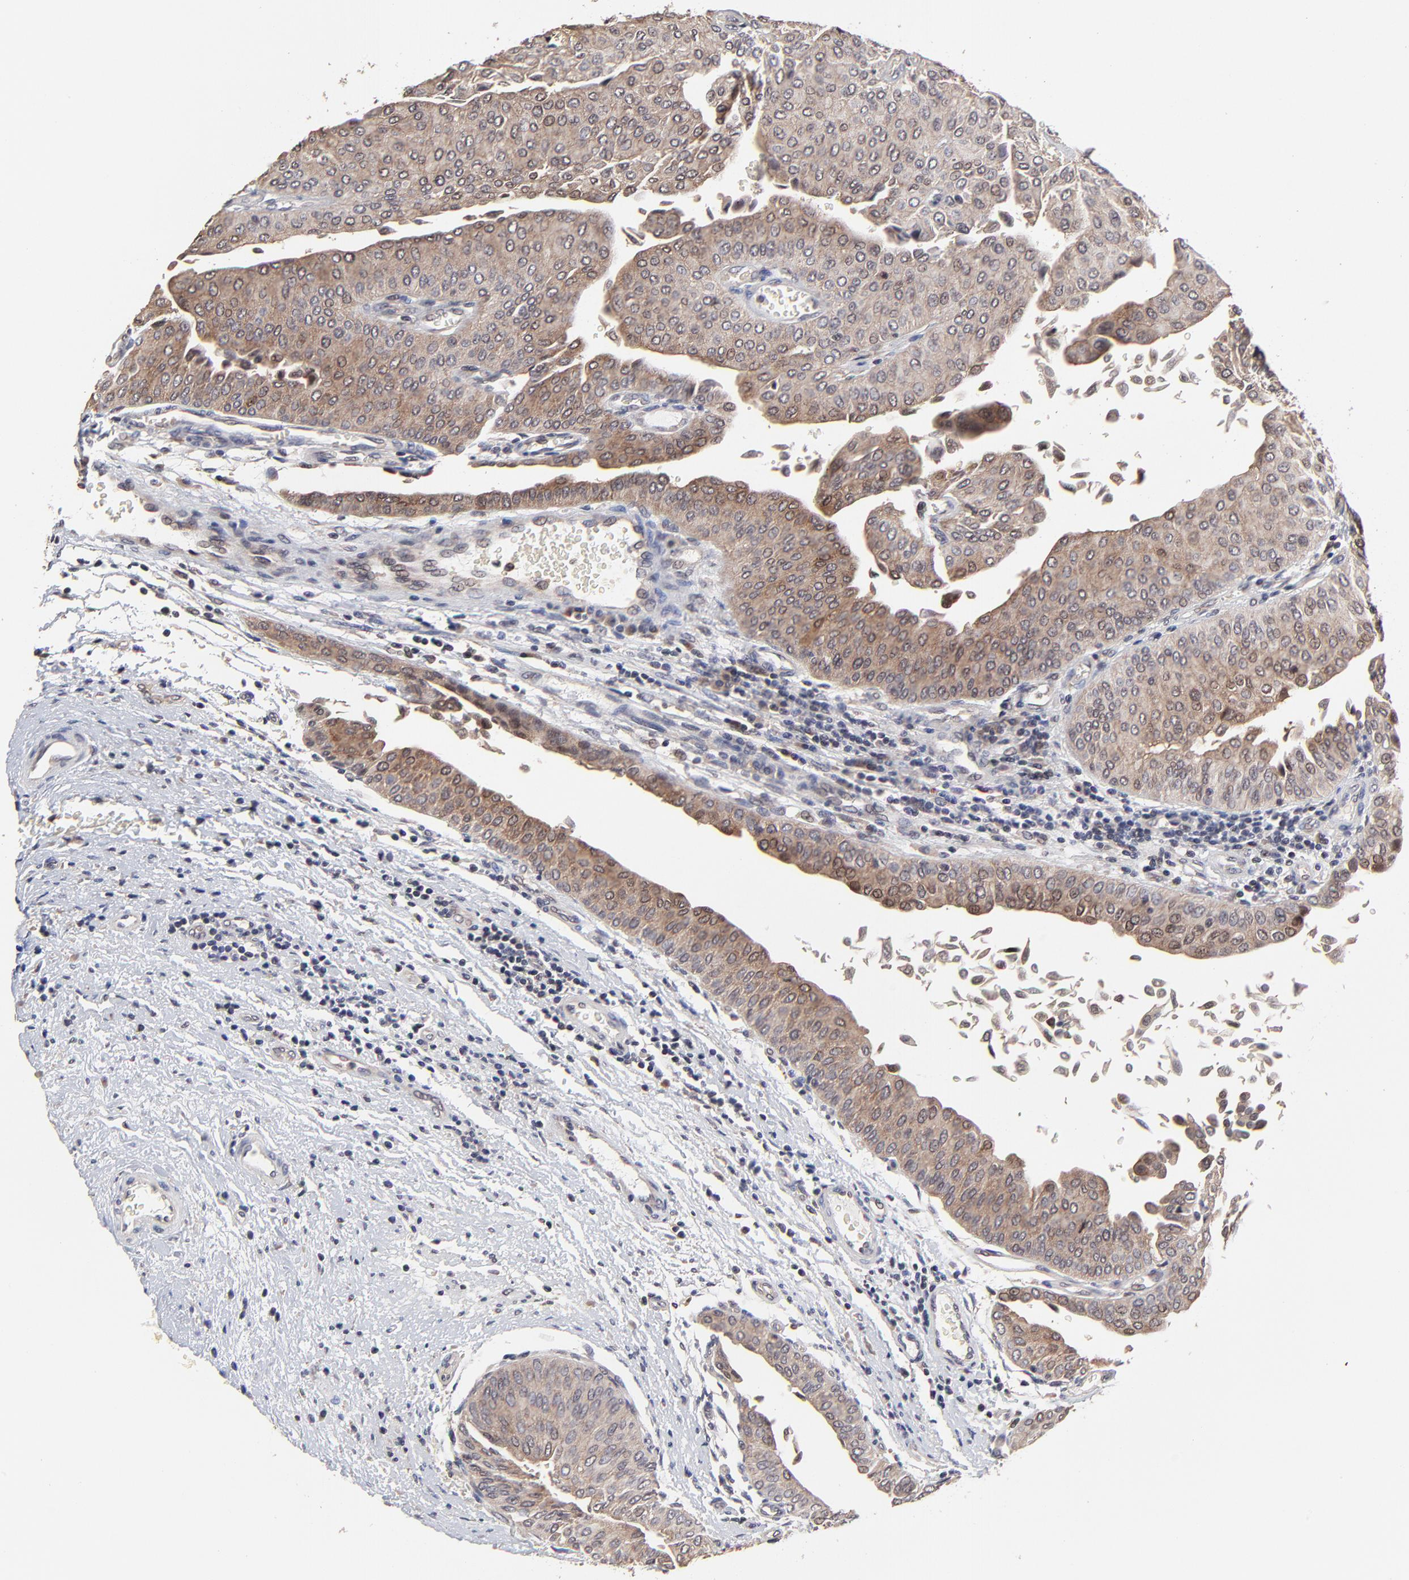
{"staining": {"intensity": "moderate", "quantity": ">75%", "location": "cytoplasmic/membranous"}, "tissue": "urothelial cancer", "cell_type": "Tumor cells", "image_type": "cancer", "snomed": [{"axis": "morphology", "description": "Urothelial carcinoma, Low grade"}, {"axis": "topography", "description": "Urinary bladder"}], "caption": "The photomicrograph displays a brown stain indicating the presence of a protein in the cytoplasmic/membranous of tumor cells in urothelial carcinoma (low-grade). The protein is shown in brown color, while the nuclei are stained blue.", "gene": "FRMD8", "patient": {"sex": "male", "age": 64}}